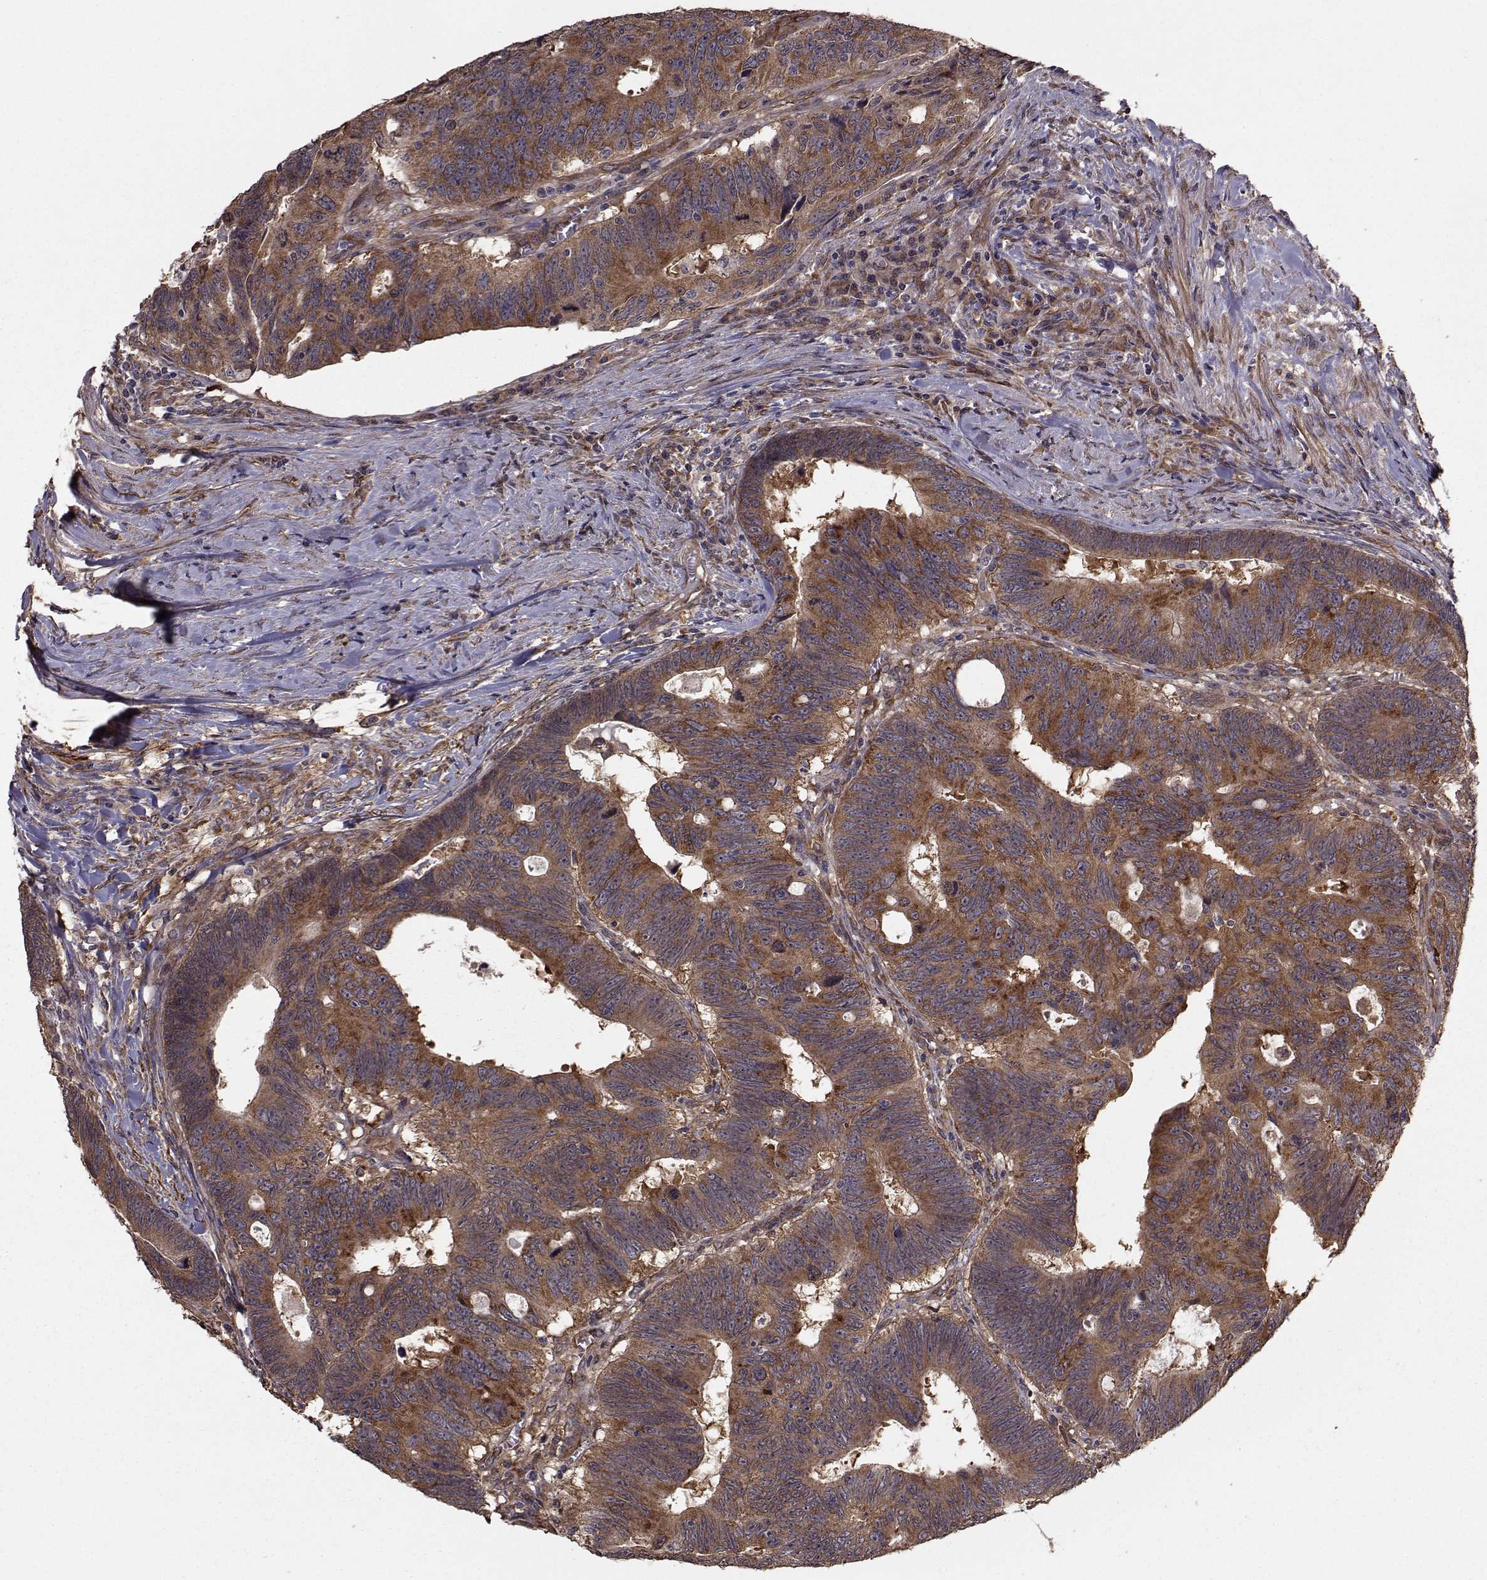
{"staining": {"intensity": "moderate", "quantity": ">75%", "location": "cytoplasmic/membranous"}, "tissue": "colorectal cancer", "cell_type": "Tumor cells", "image_type": "cancer", "snomed": [{"axis": "morphology", "description": "Adenocarcinoma, NOS"}, {"axis": "topography", "description": "Colon"}], "caption": "IHC of adenocarcinoma (colorectal) reveals medium levels of moderate cytoplasmic/membranous positivity in approximately >75% of tumor cells.", "gene": "TRIP10", "patient": {"sex": "female", "age": 77}}